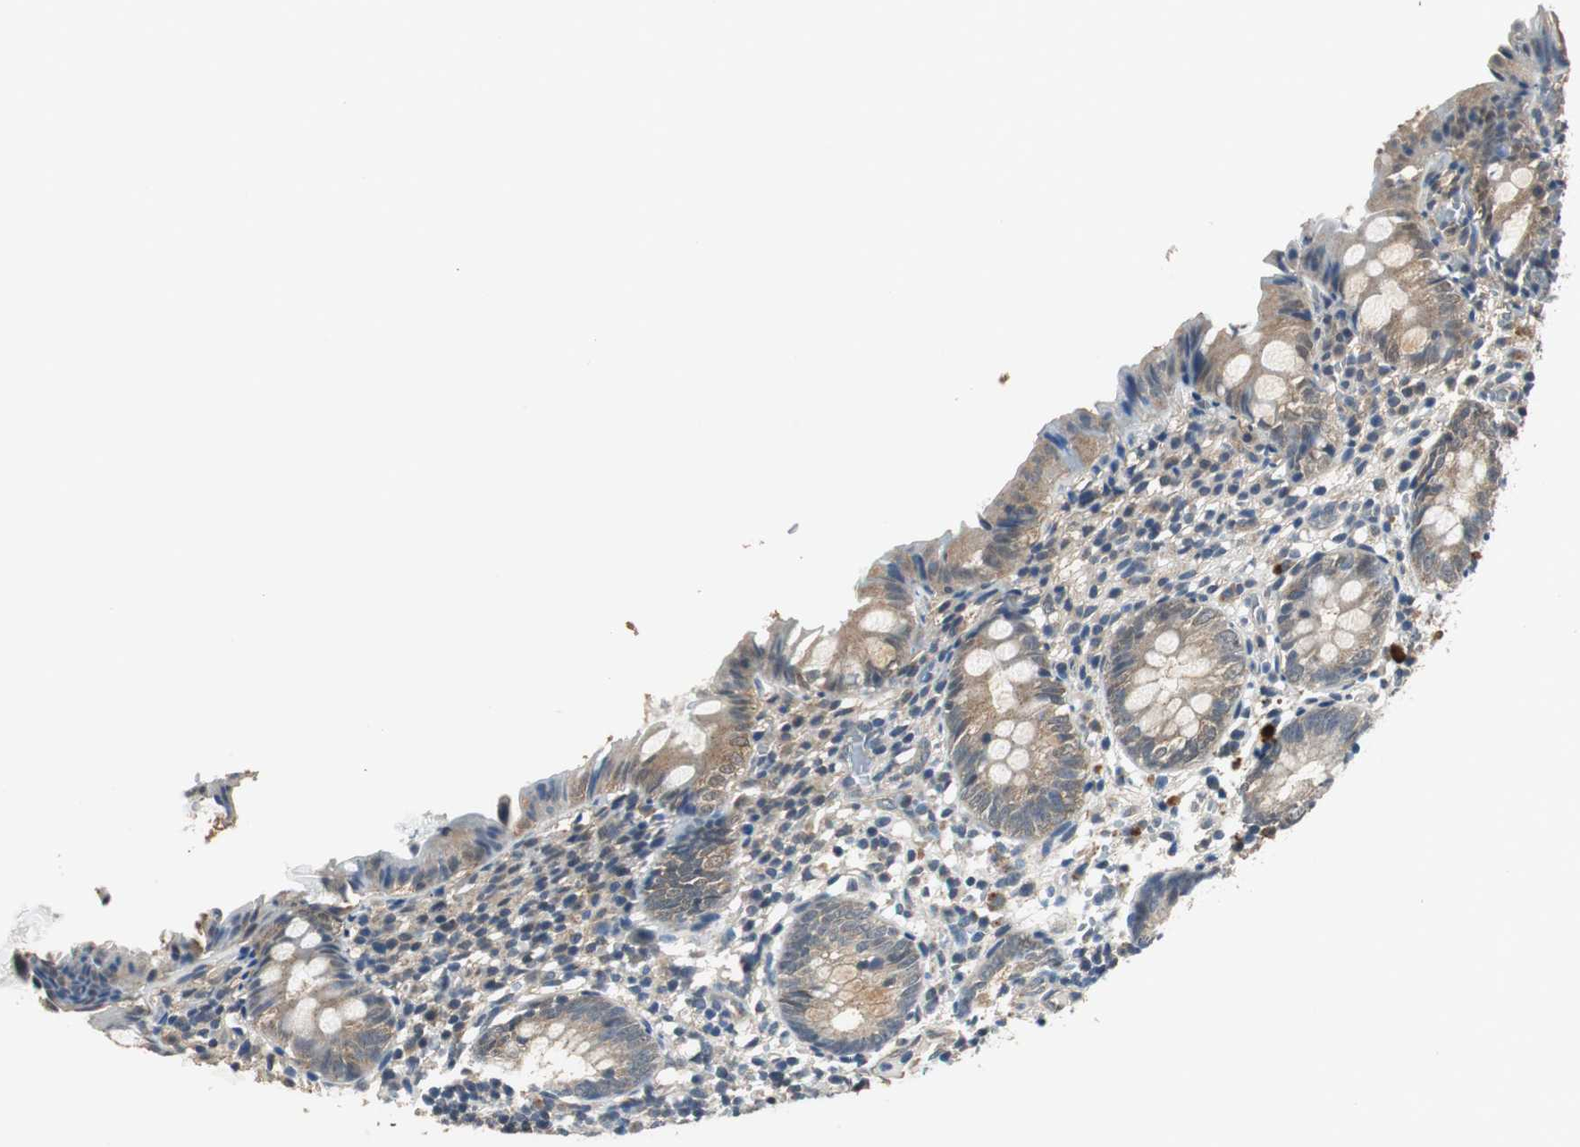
{"staining": {"intensity": "moderate", "quantity": ">75%", "location": "cytoplasmic/membranous"}, "tissue": "appendix", "cell_type": "Glandular cells", "image_type": "normal", "snomed": [{"axis": "morphology", "description": "Normal tissue, NOS"}, {"axis": "topography", "description": "Appendix"}], "caption": "Moderate cytoplasmic/membranous positivity is seen in about >75% of glandular cells in normal appendix.", "gene": "PSMB4", "patient": {"sex": "female", "age": 10}}